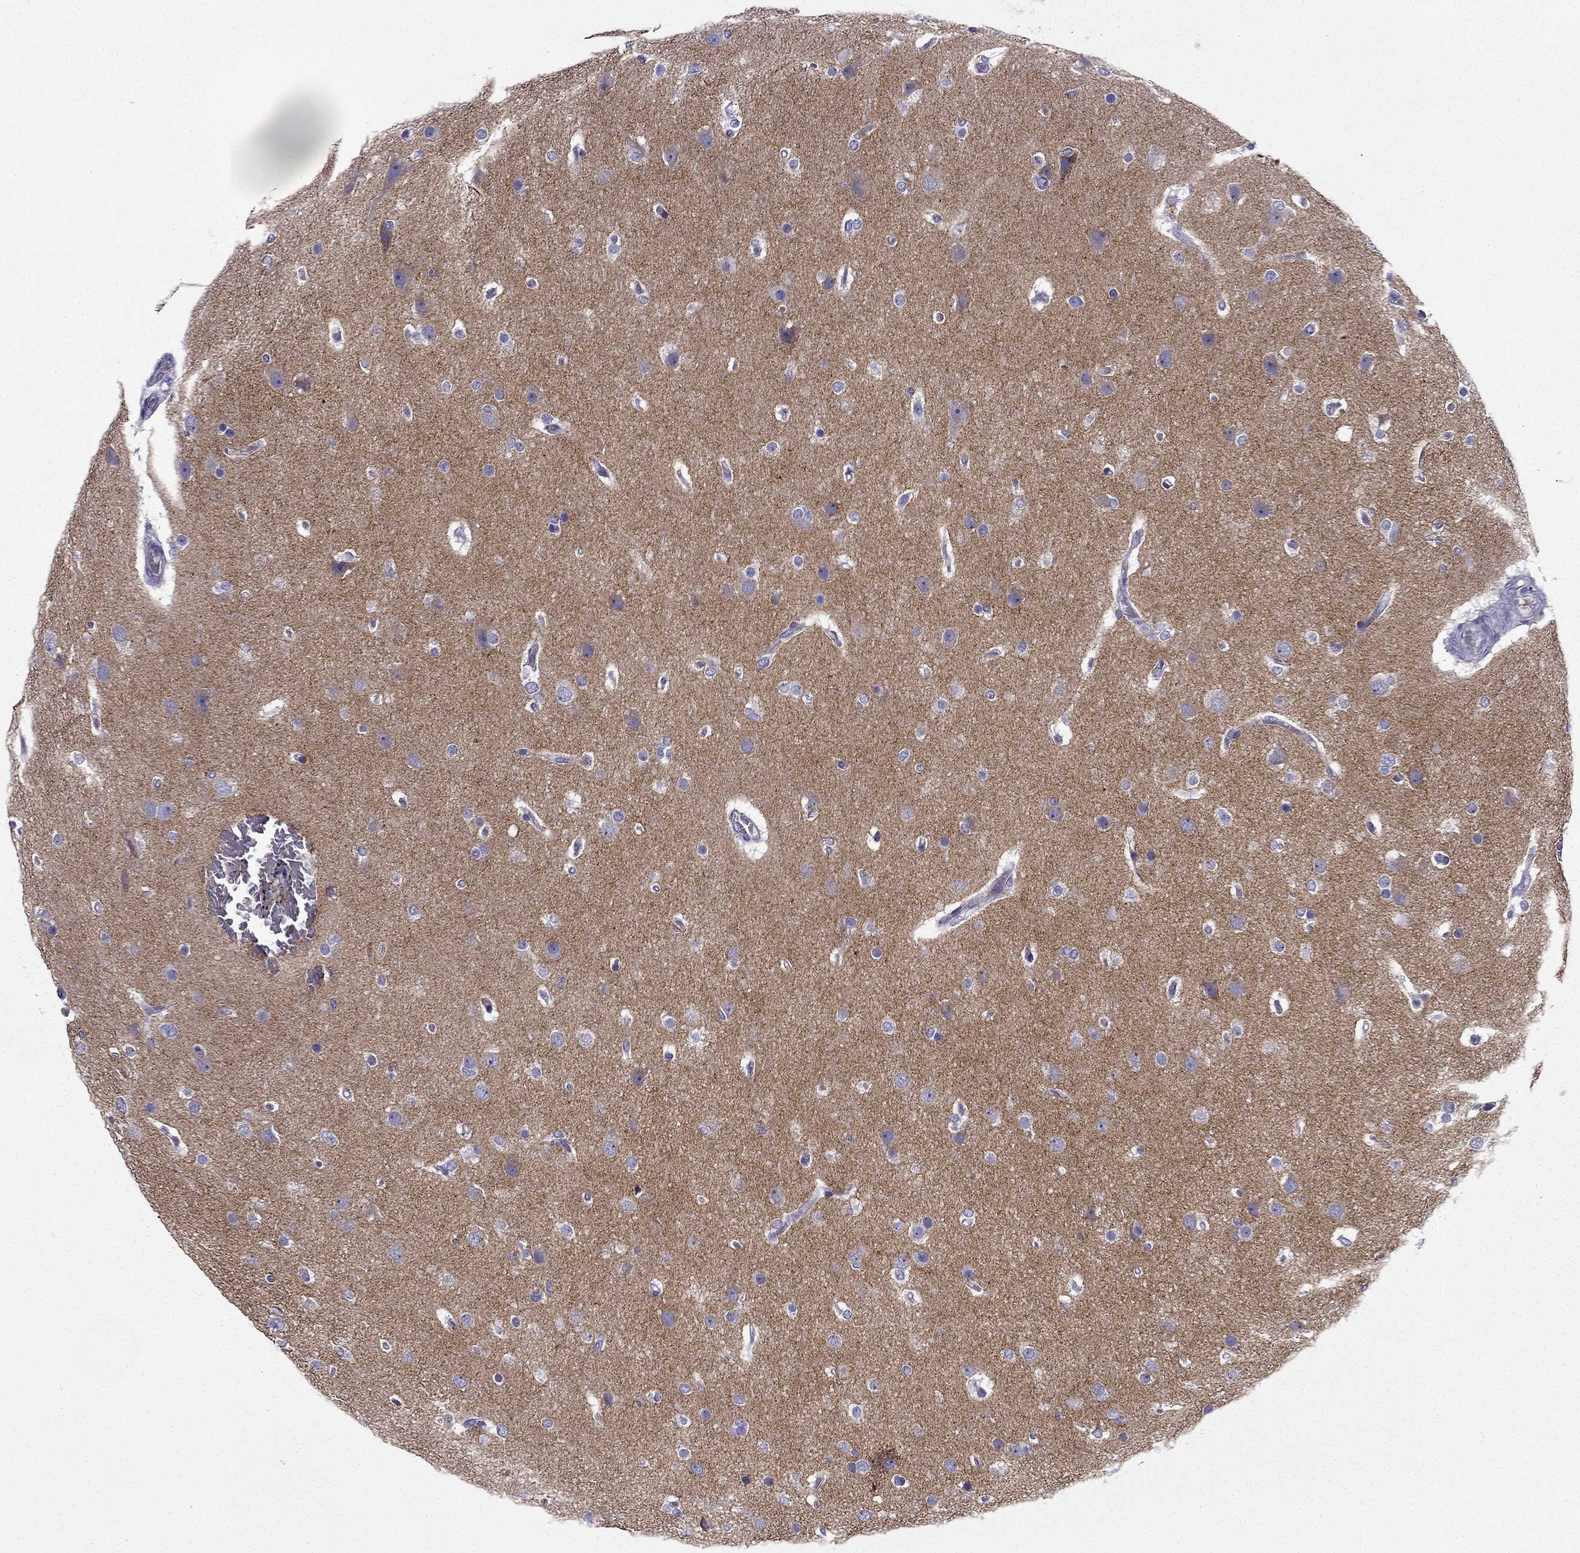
{"staining": {"intensity": "negative", "quantity": "none", "location": "none"}, "tissue": "glioma", "cell_type": "Tumor cells", "image_type": "cancer", "snomed": [{"axis": "morphology", "description": "Glioma, malignant, High grade"}, {"axis": "topography", "description": "Brain"}], "caption": "Immunohistochemistry image of malignant glioma (high-grade) stained for a protein (brown), which reveals no positivity in tumor cells. (Stains: DAB immunohistochemistry with hematoxylin counter stain, Microscopy: brightfield microscopy at high magnification).", "gene": "NPTX1", "patient": {"sex": "female", "age": 61}}